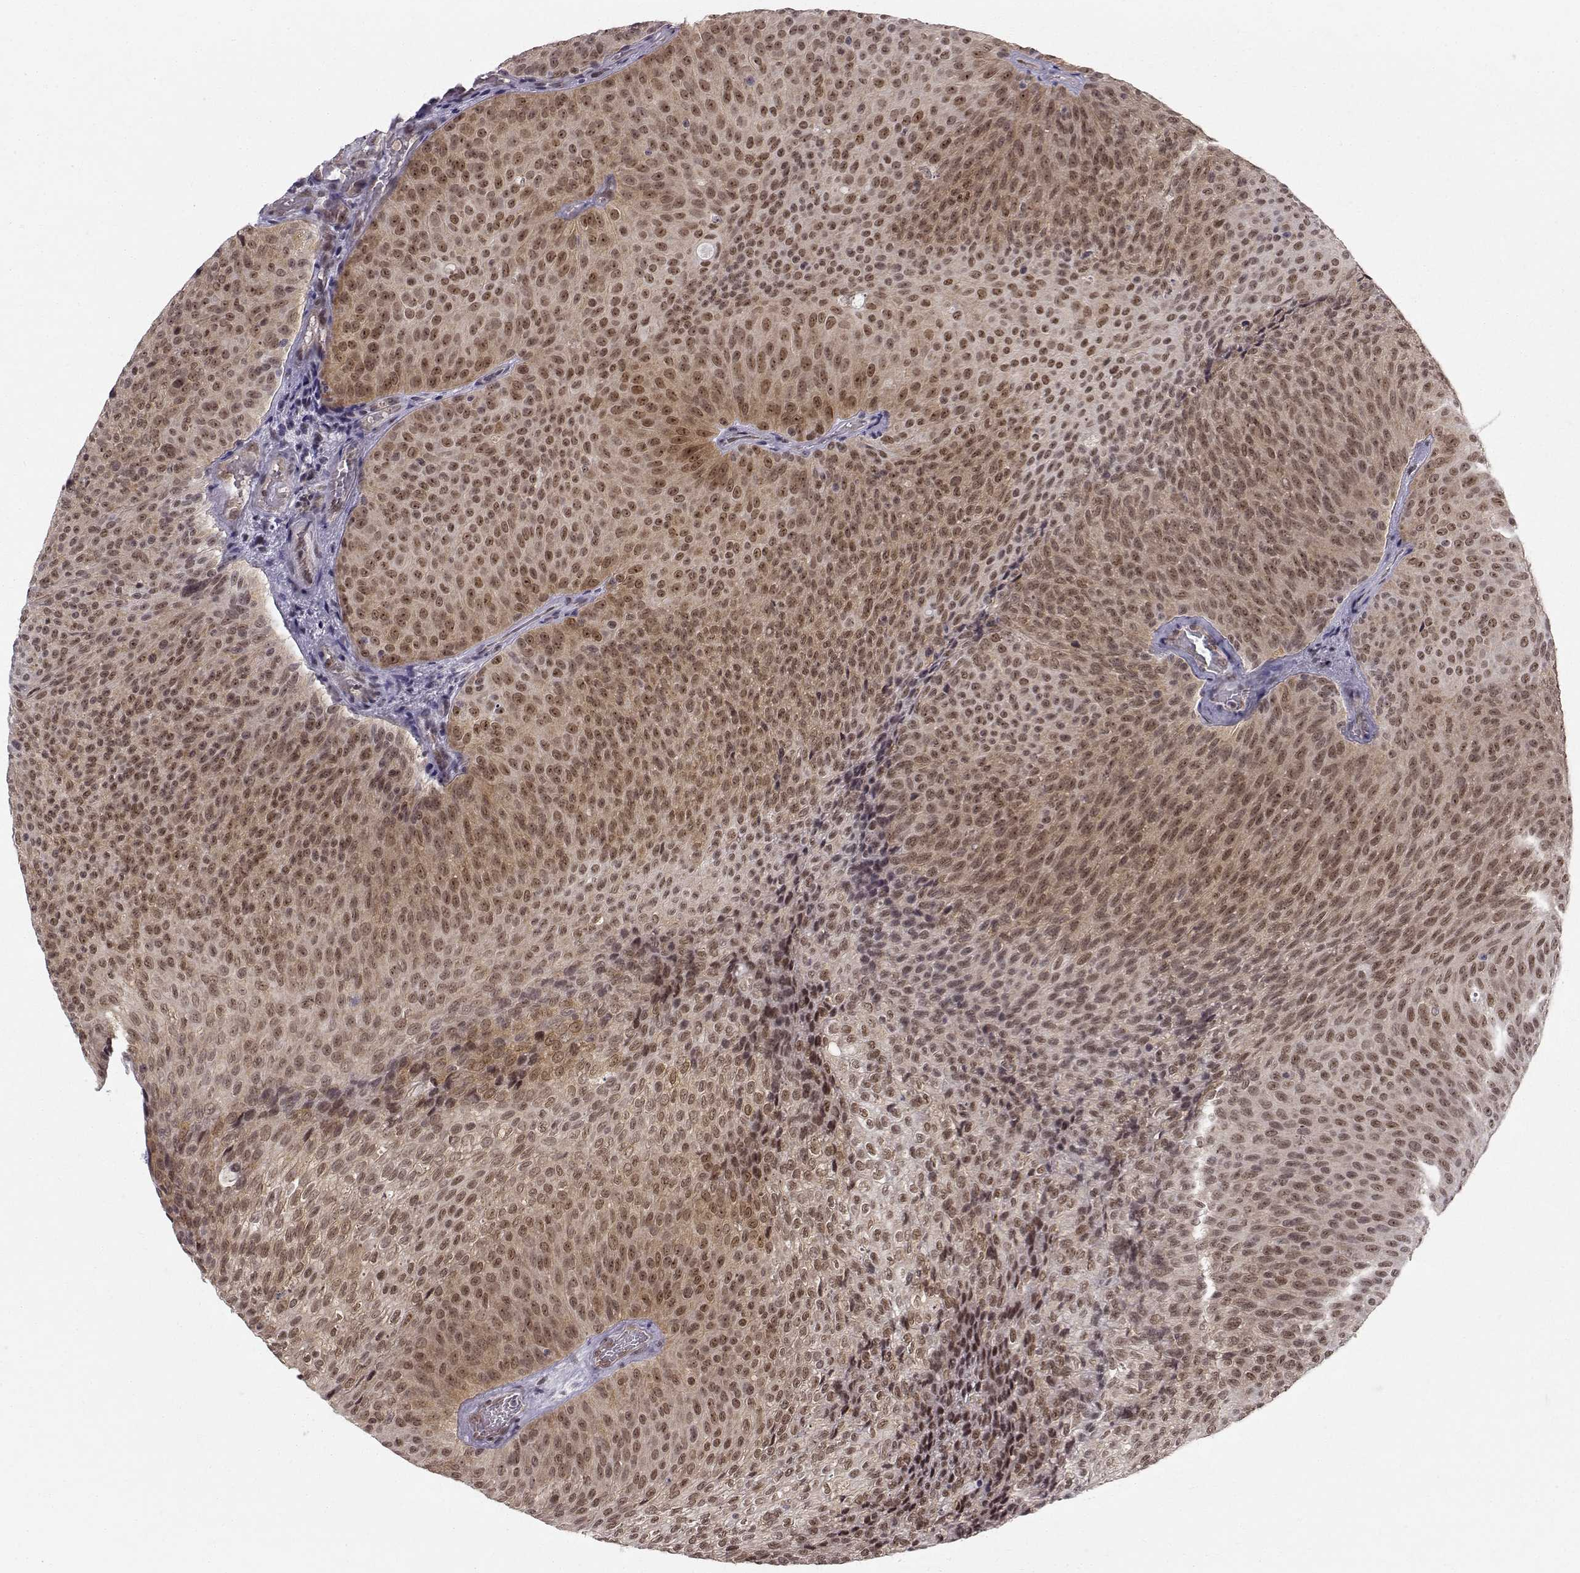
{"staining": {"intensity": "strong", "quantity": "25%-75%", "location": "nuclear"}, "tissue": "urothelial cancer", "cell_type": "Tumor cells", "image_type": "cancer", "snomed": [{"axis": "morphology", "description": "Urothelial carcinoma, Low grade"}, {"axis": "topography", "description": "Urinary bladder"}], "caption": "There is high levels of strong nuclear positivity in tumor cells of urothelial carcinoma (low-grade), as demonstrated by immunohistochemical staining (brown color).", "gene": "RPP38", "patient": {"sex": "male", "age": 78}}